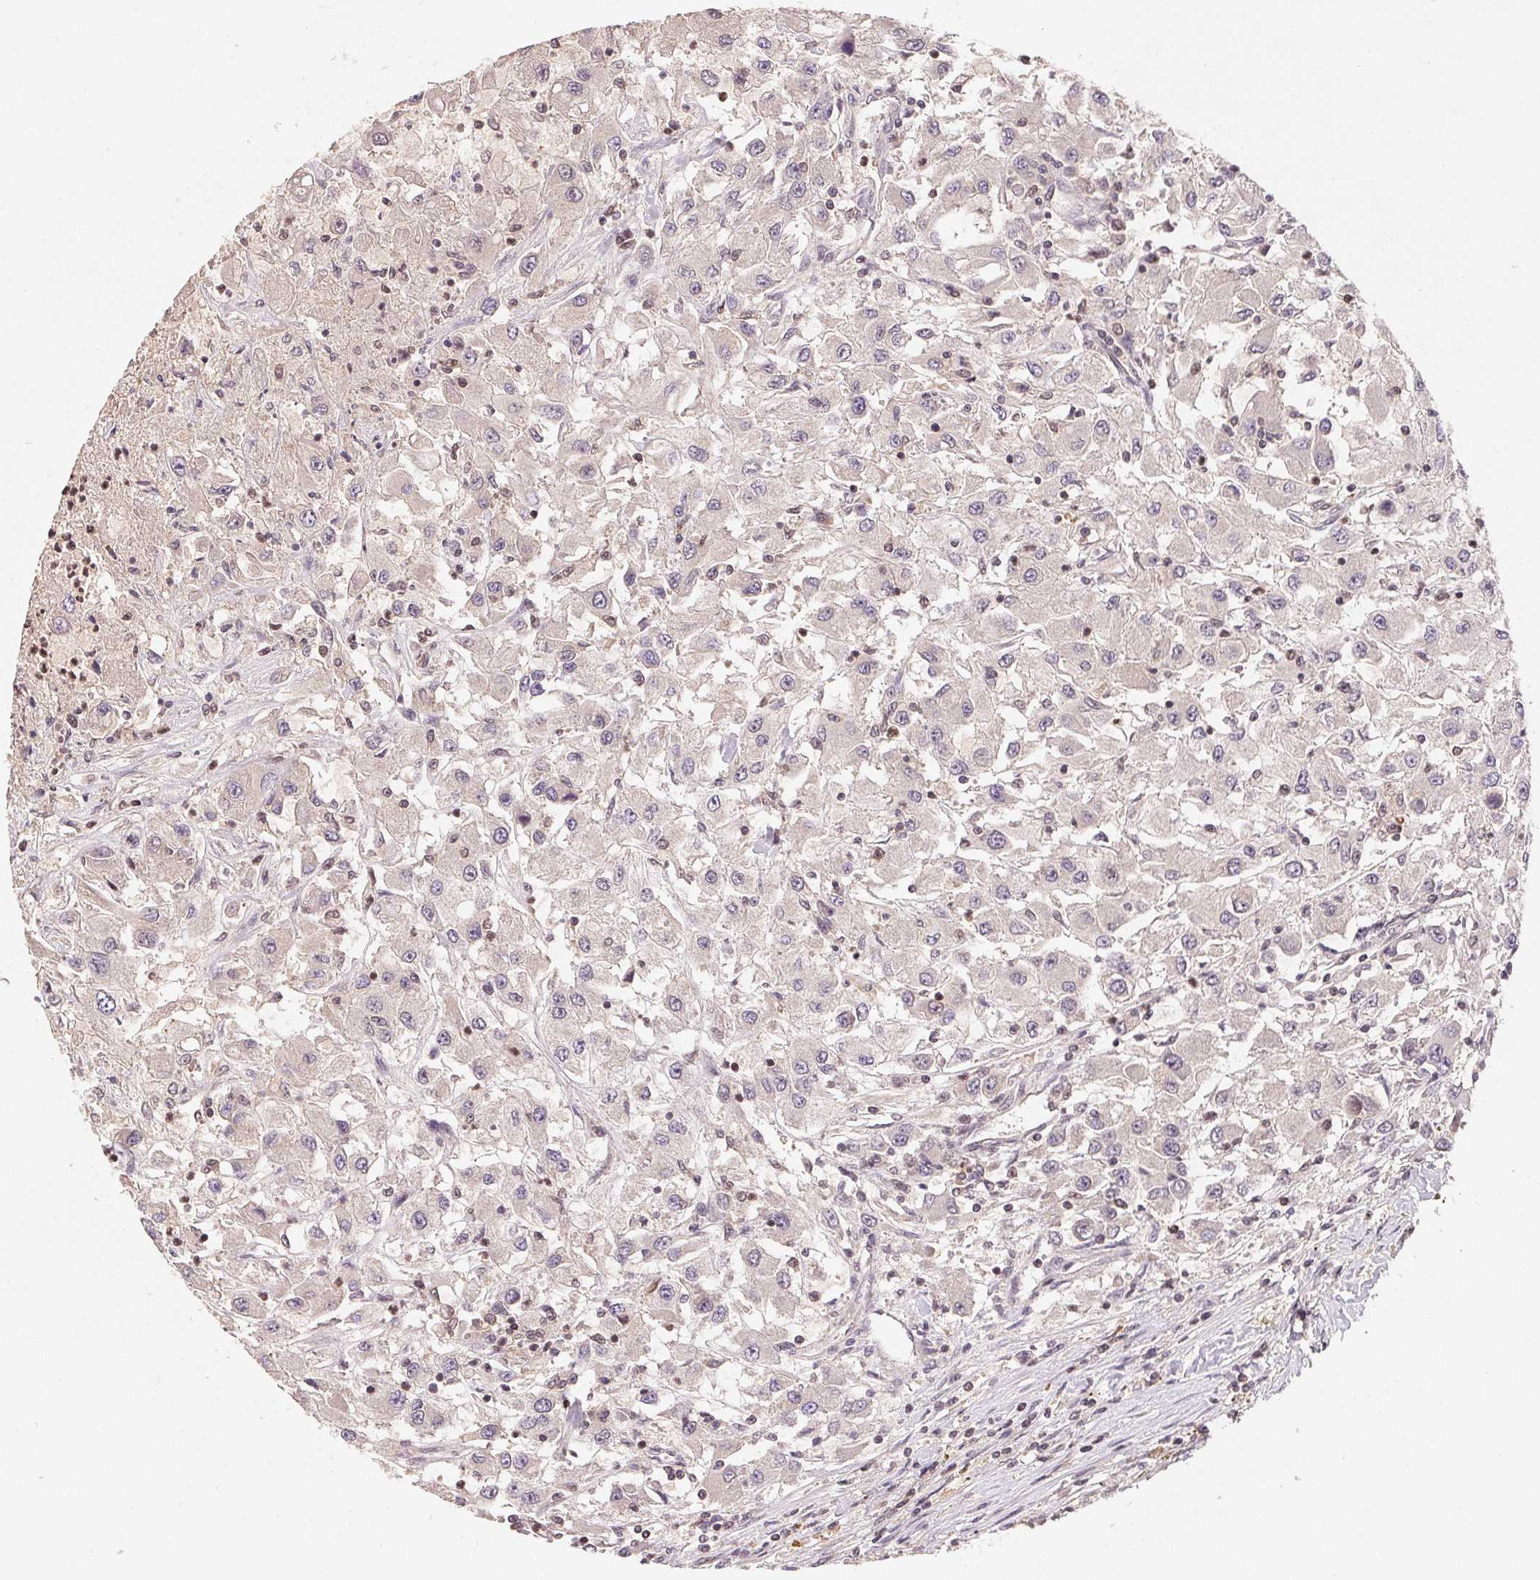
{"staining": {"intensity": "negative", "quantity": "none", "location": "none"}, "tissue": "renal cancer", "cell_type": "Tumor cells", "image_type": "cancer", "snomed": [{"axis": "morphology", "description": "Adenocarcinoma, NOS"}, {"axis": "topography", "description": "Kidney"}], "caption": "Photomicrograph shows no significant protein positivity in tumor cells of adenocarcinoma (renal). (DAB (3,3'-diaminobenzidine) IHC with hematoxylin counter stain).", "gene": "HMGN3", "patient": {"sex": "female", "age": 67}}